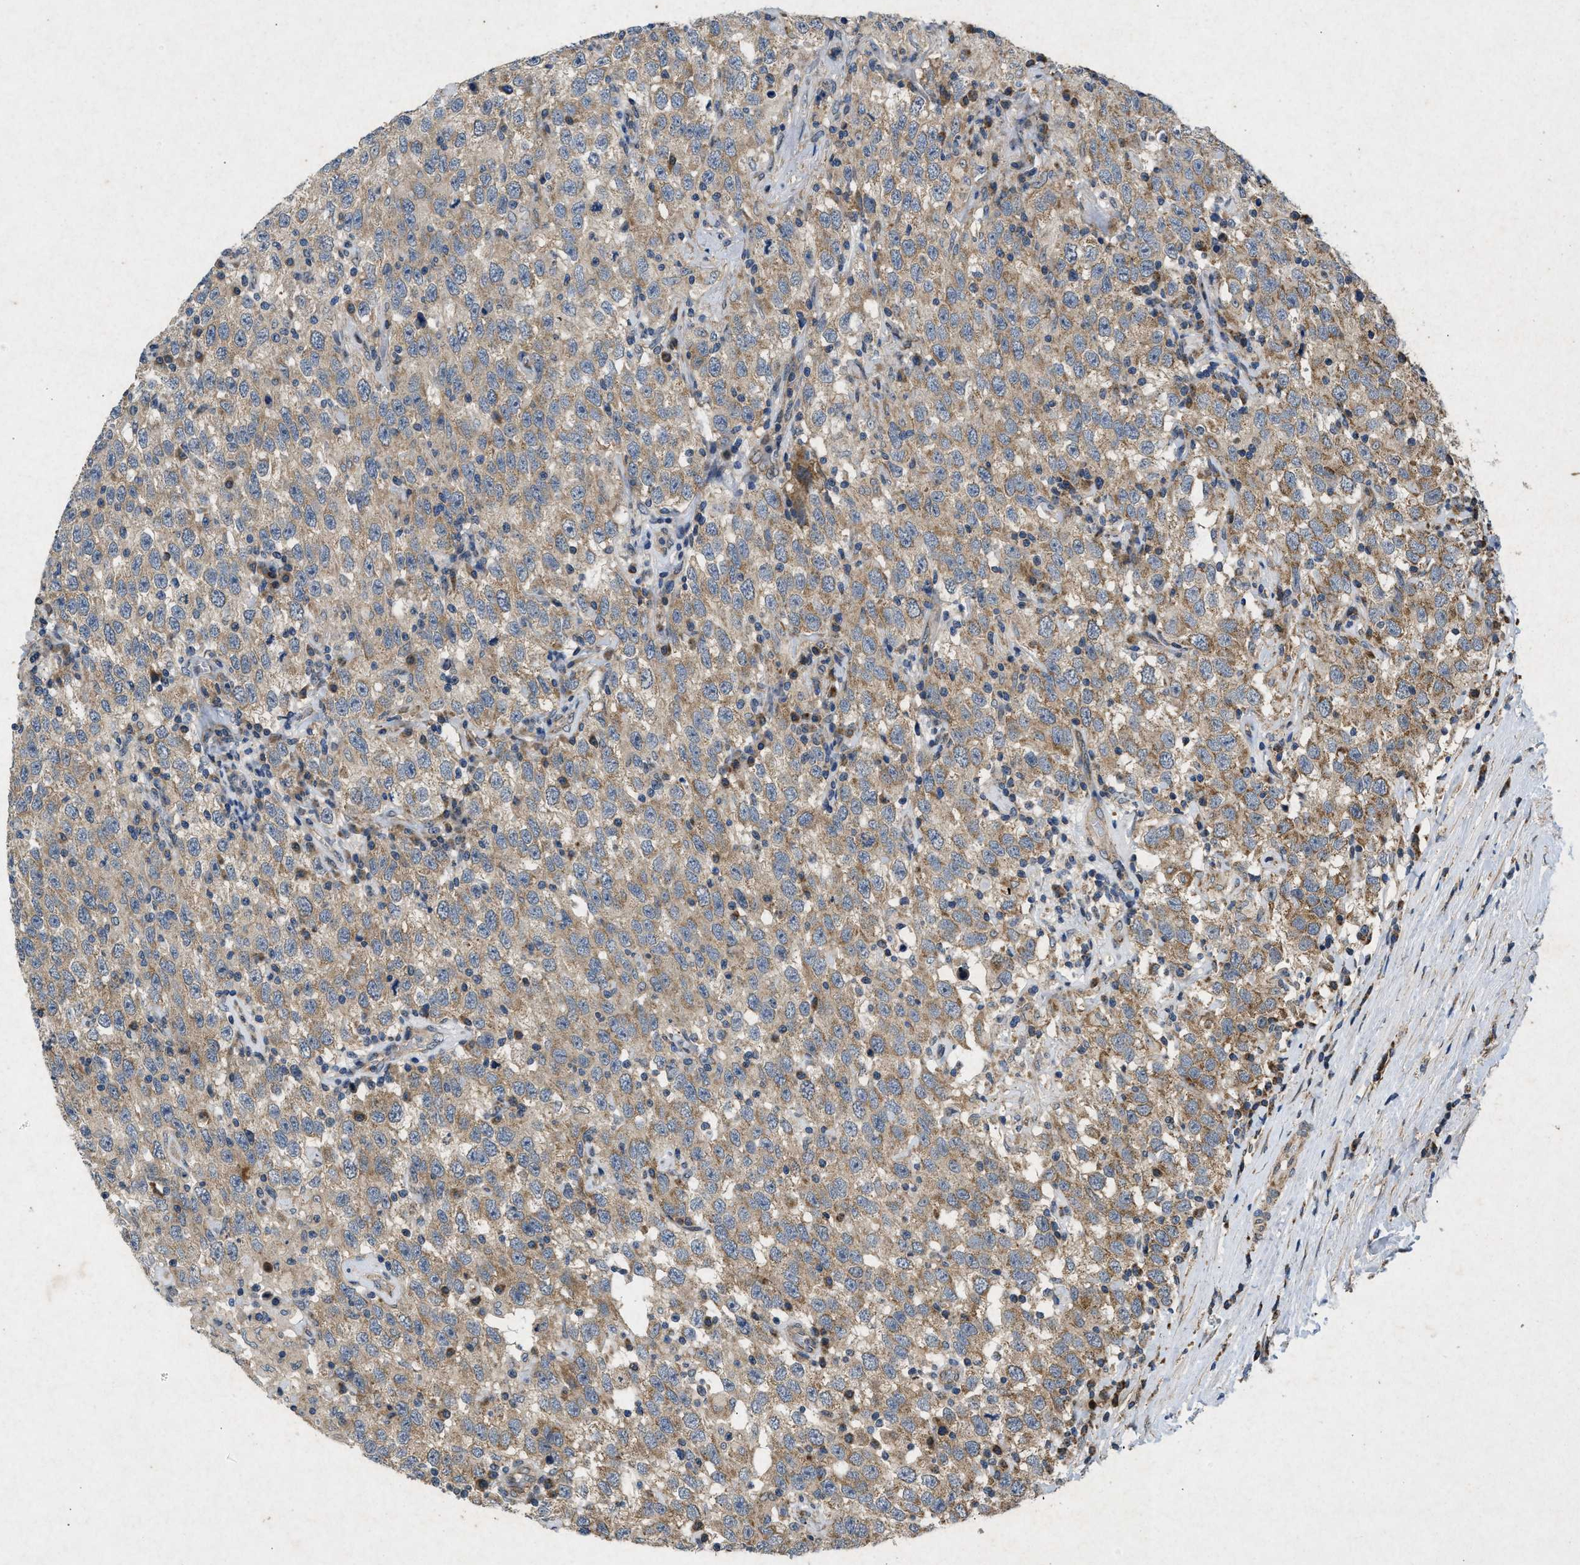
{"staining": {"intensity": "moderate", "quantity": ">75%", "location": "cytoplasmic/membranous"}, "tissue": "testis cancer", "cell_type": "Tumor cells", "image_type": "cancer", "snomed": [{"axis": "morphology", "description": "Seminoma, NOS"}, {"axis": "topography", "description": "Testis"}], "caption": "Brown immunohistochemical staining in testis cancer (seminoma) reveals moderate cytoplasmic/membranous staining in about >75% of tumor cells.", "gene": "PRKG2", "patient": {"sex": "male", "age": 41}}